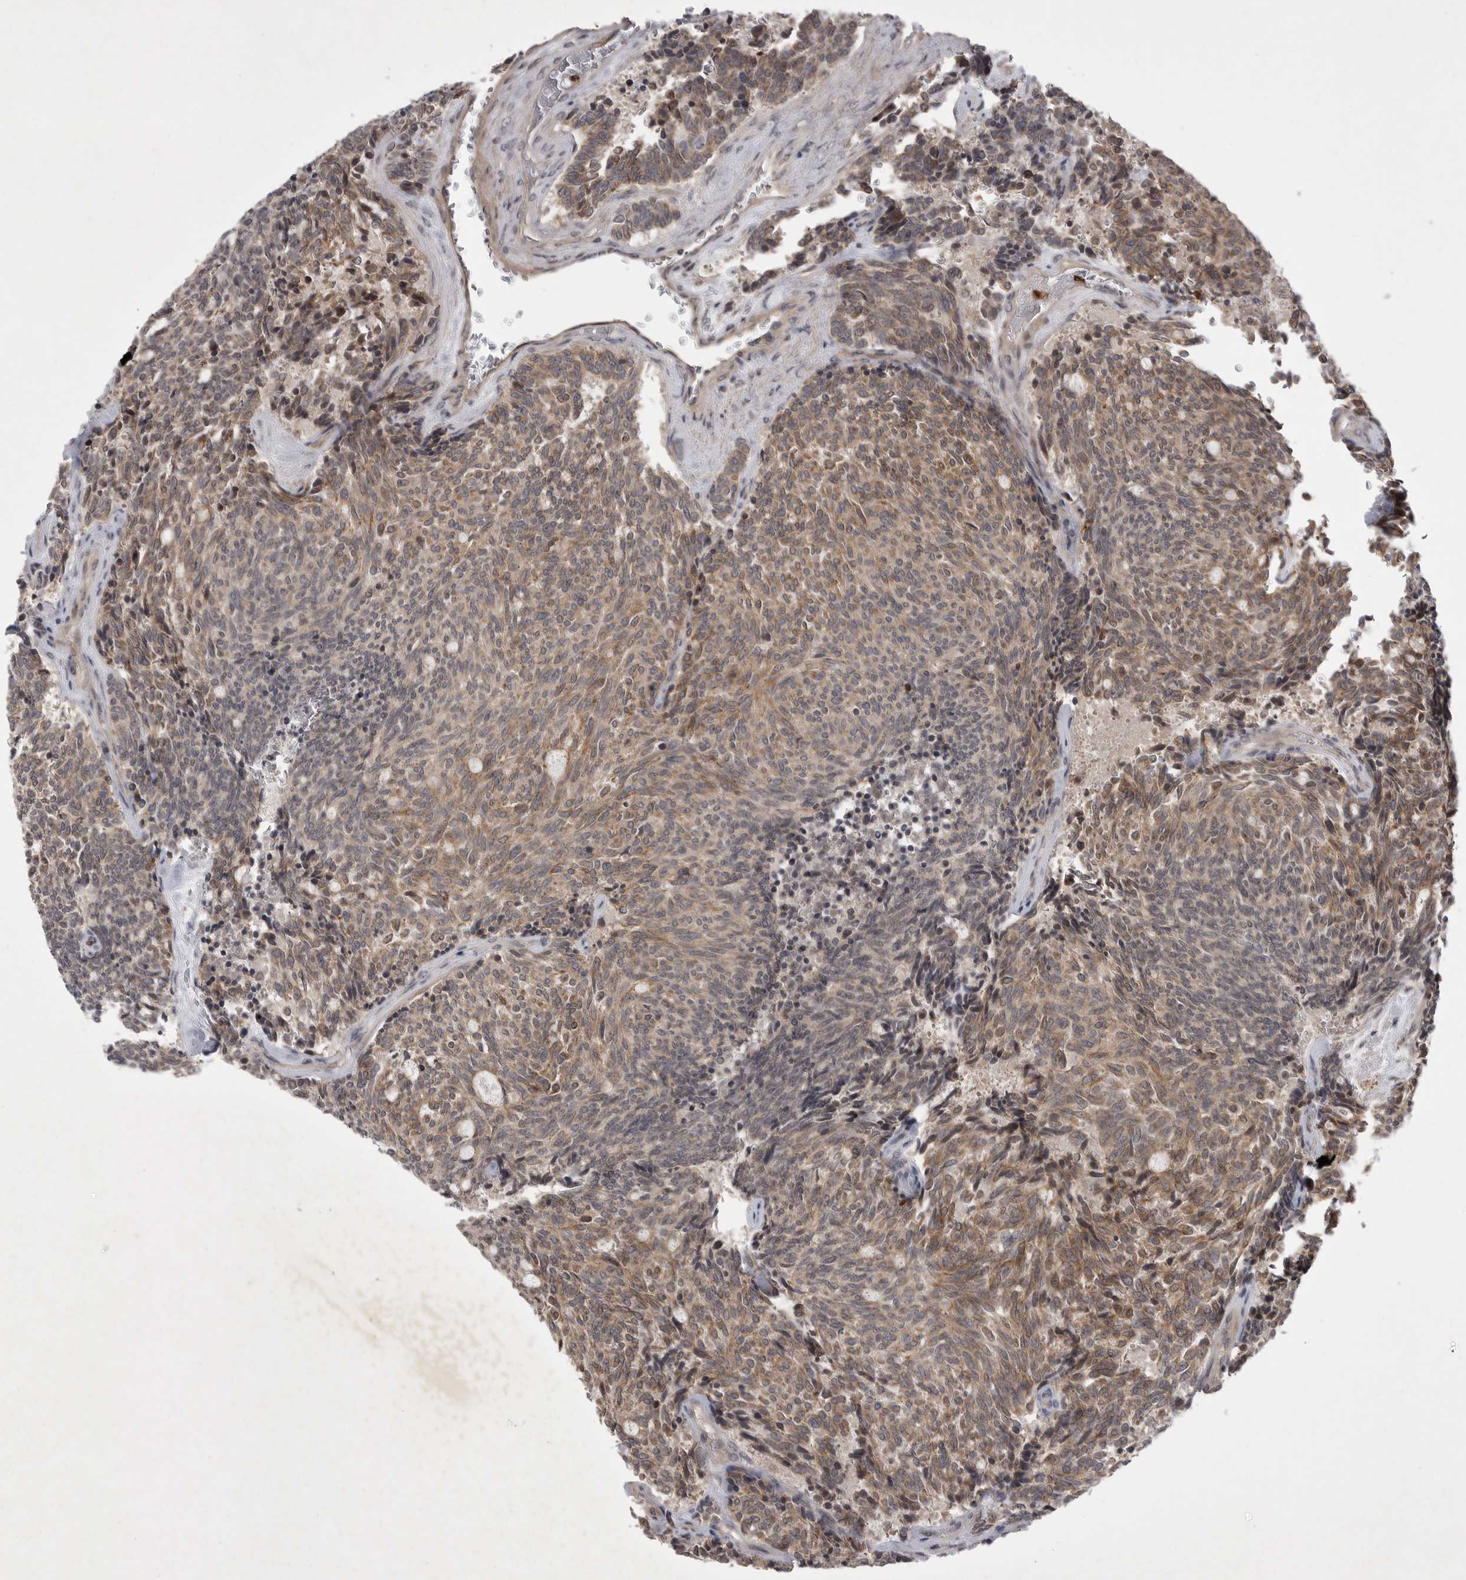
{"staining": {"intensity": "weak", "quantity": ">75%", "location": "cytoplasmic/membranous"}, "tissue": "carcinoid", "cell_type": "Tumor cells", "image_type": "cancer", "snomed": [{"axis": "morphology", "description": "Carcinoid, malignant, NOS"}, {"axis": "topography", "description": "Pancreas"}], "caption": "Immunohistochemistry (IHC) staining of malignant carcinoid, which demonstrates low levels of weak cytoplasmic/membranous staining in about >75% of tumor cells indicating weak cytoplasmic/membranous protein positivity. The staining was performed using DAB (brown) for protein detection and nuclei were counterstained in hematoxylin (blue).", "gene": "UBE3D", "patient": {"sex": "female", "age": 54}}